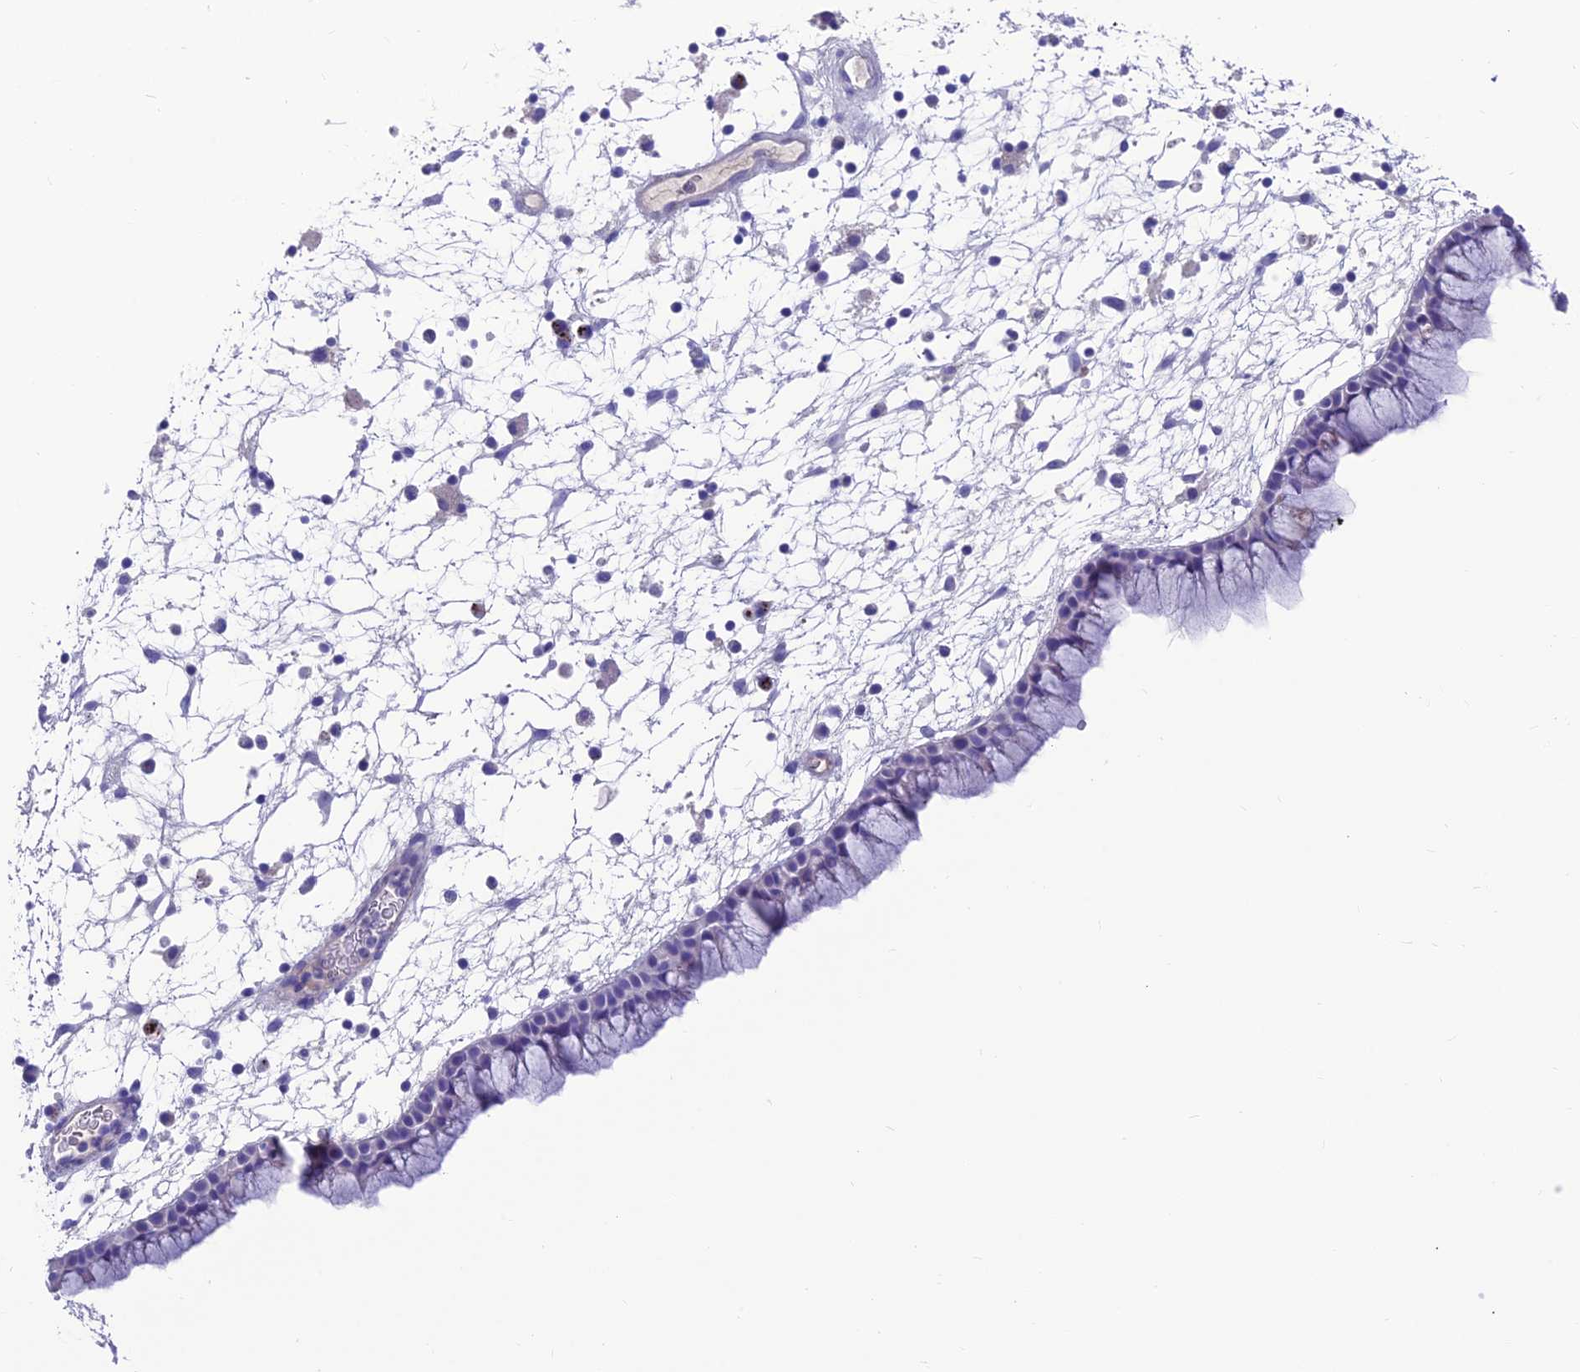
{"staining": {"intensity": "negative", "quantity": "none", "location": "none"}, "tissue": "nasopharynx", "cell_type": "Respiratory epithelial cells", "image_type": "normal", "snomed": [{"axis": "morphology", "description": "Normal tissue, NOS"}, {"axis": "morphology", "description": "Inflammation, NOS"}, {"axis": "morphology", "description": "Malignant melanoma, Metastatic site"}, {"axis": "topography", "description": "Nasopharynx"}], "caption": "Protein analysis of benign nasopharynx displays no significant staining in respiratory epithelial cells.", "gene": "GNG11", "patient": {"sex": "male", "age": 70}}